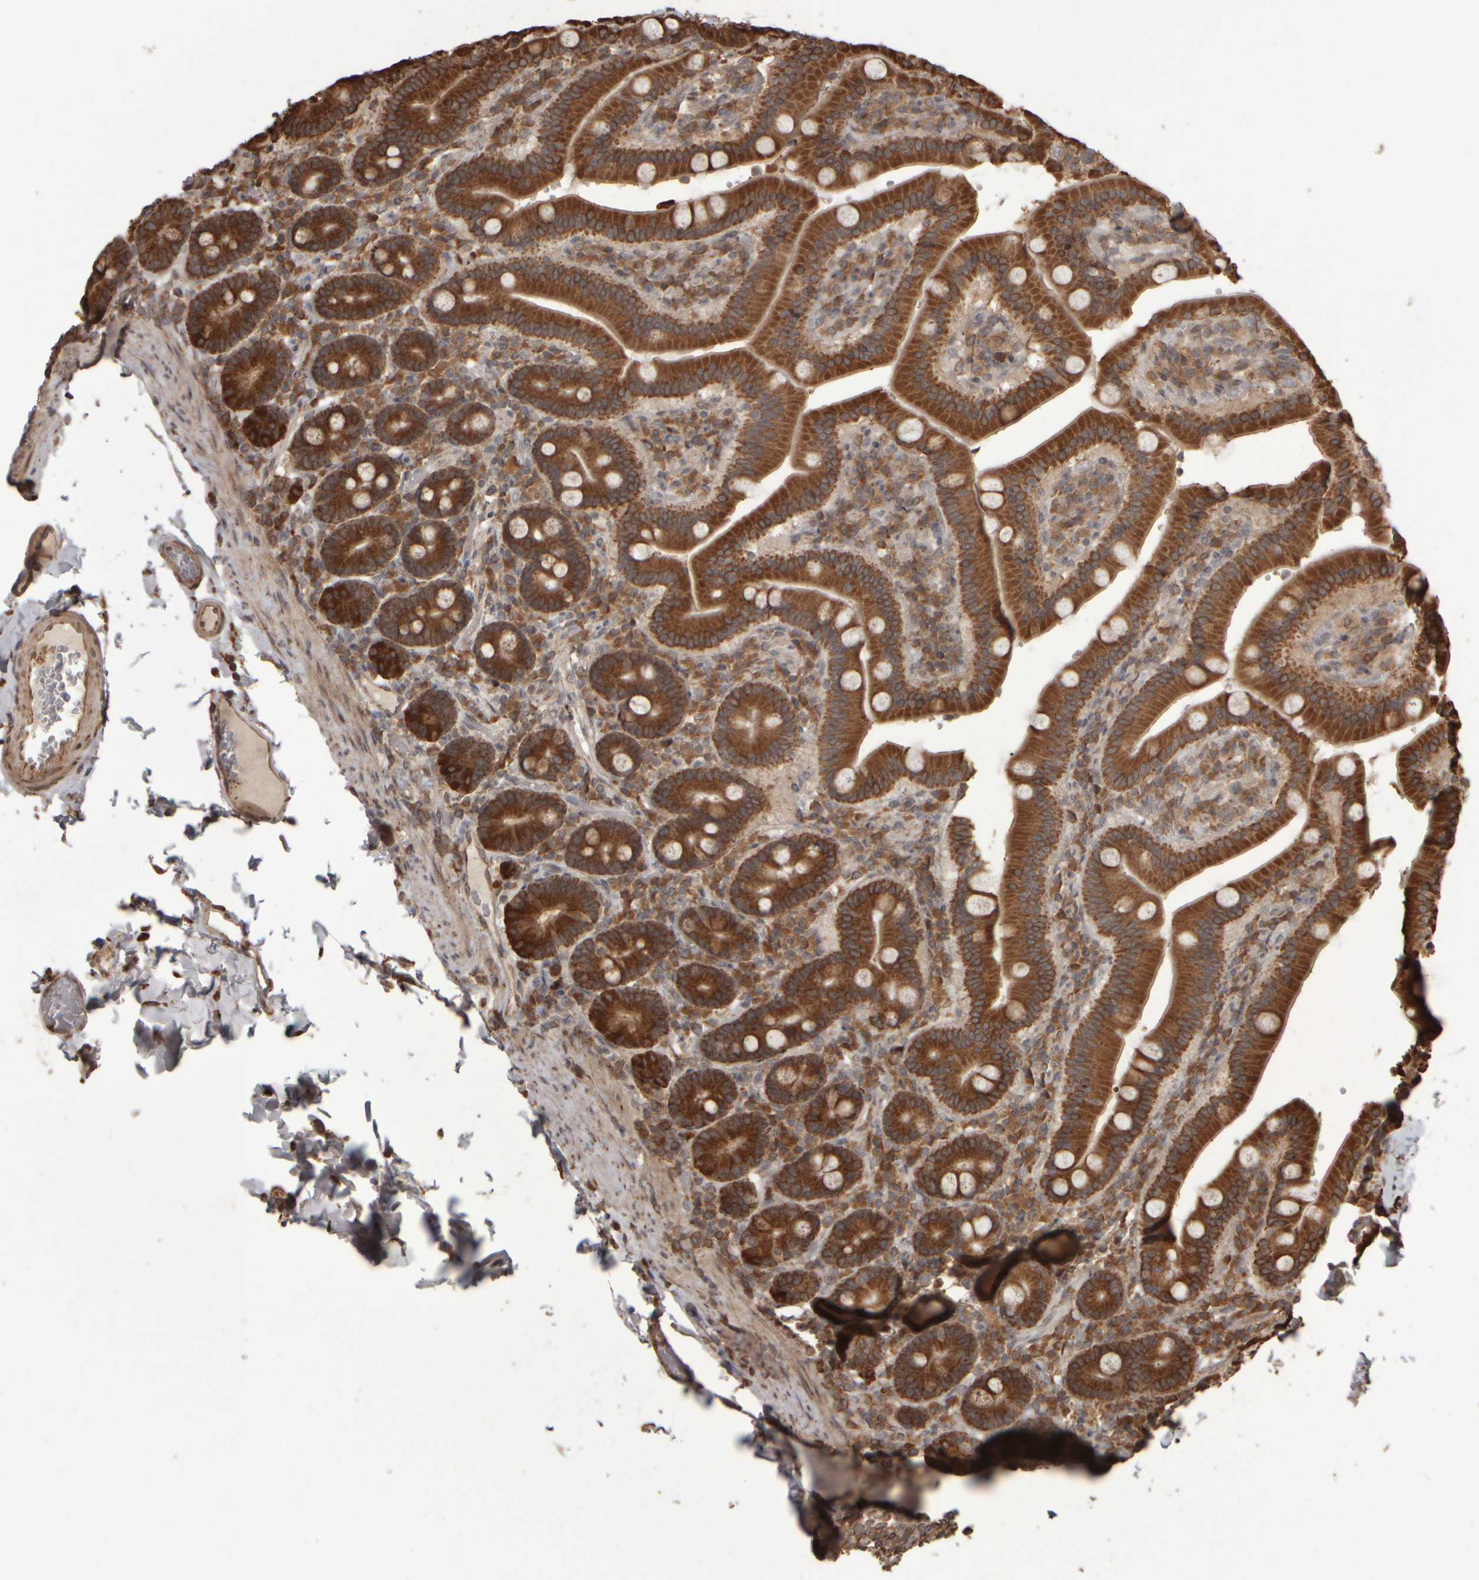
{"staining": {"intensity": "strong", "quantity": ">75%", "location": "cytoplasmic/membranous"}, "tissue": "duodenum", "cell_type": "Glandular cells", "image_type": "normal", "snomed": [{"axis": "morphology", "description": "Normal tissue, NOS"}, {"axis": "topography", "description": "Duodenum"}], "caption": "Immunohistochemical staining of benign human duodenum exhibits high levels of strong cytoplasmic/membranous staining in about >75% of glandular cells.", "gene": "AGBL3", "patient": {"sex": "female", "age": 62}}